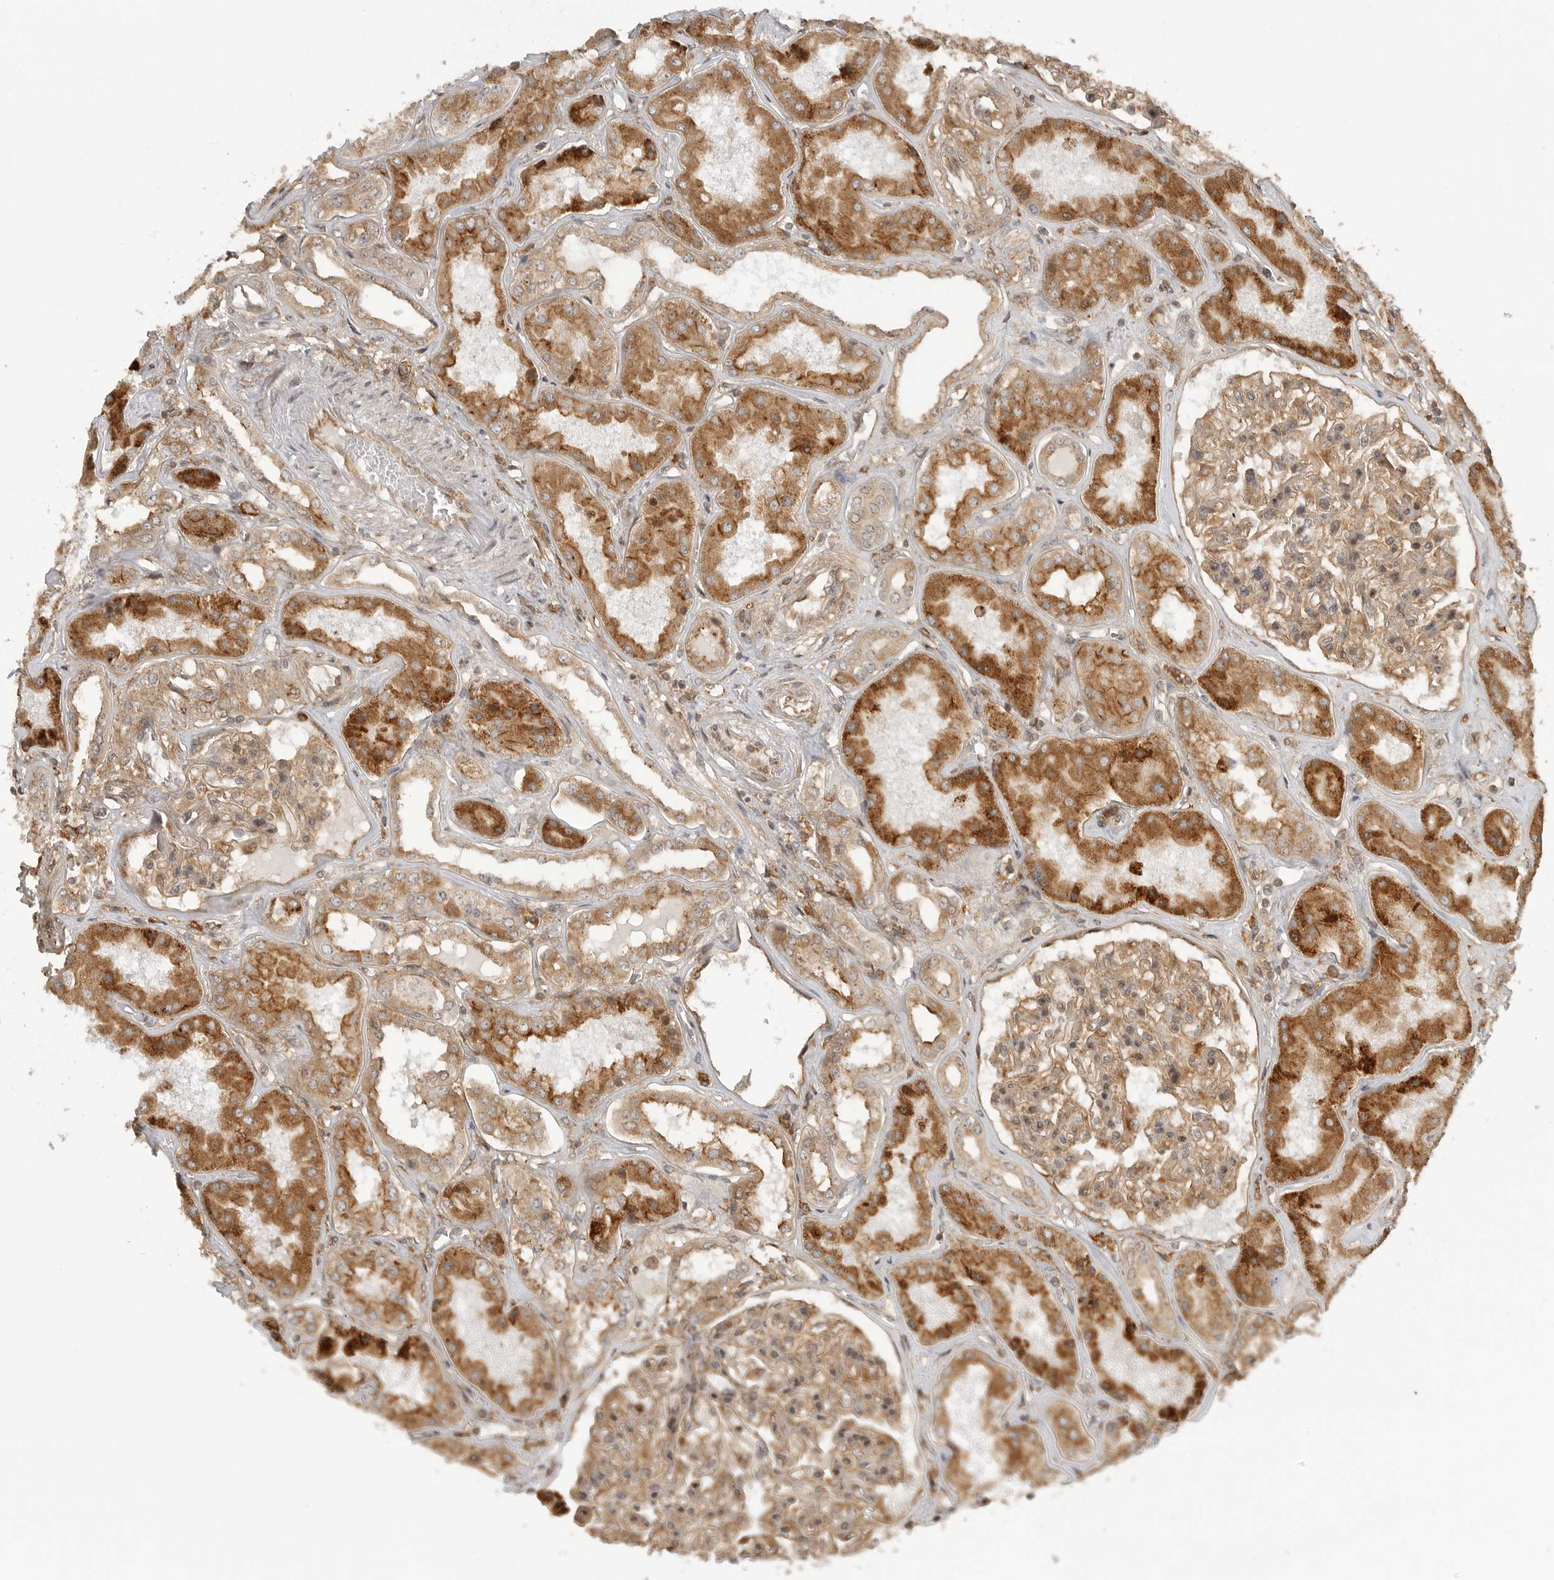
{"staining": {"intensity": "moderate", "quantity": ">75%", "location": "cytoplasmic/membranous"}, "tissue": "kidney", "cell_type": "Cells in glomeruli", "image_type": "normal", "snomed": [{"axis": "morphology", "description": "Normal tissue, NOS"}, {"axis": "topography", "description": "Kidney"}], "caption": "DAB immunohistochemical staining of normal human kidney demonstrates moderate cytoplasmic/membranous protein positivity in approximately >75% of cells in glomeruli.", "gene": "FAT3", "patient": {"sex": "female", "age": 56}}